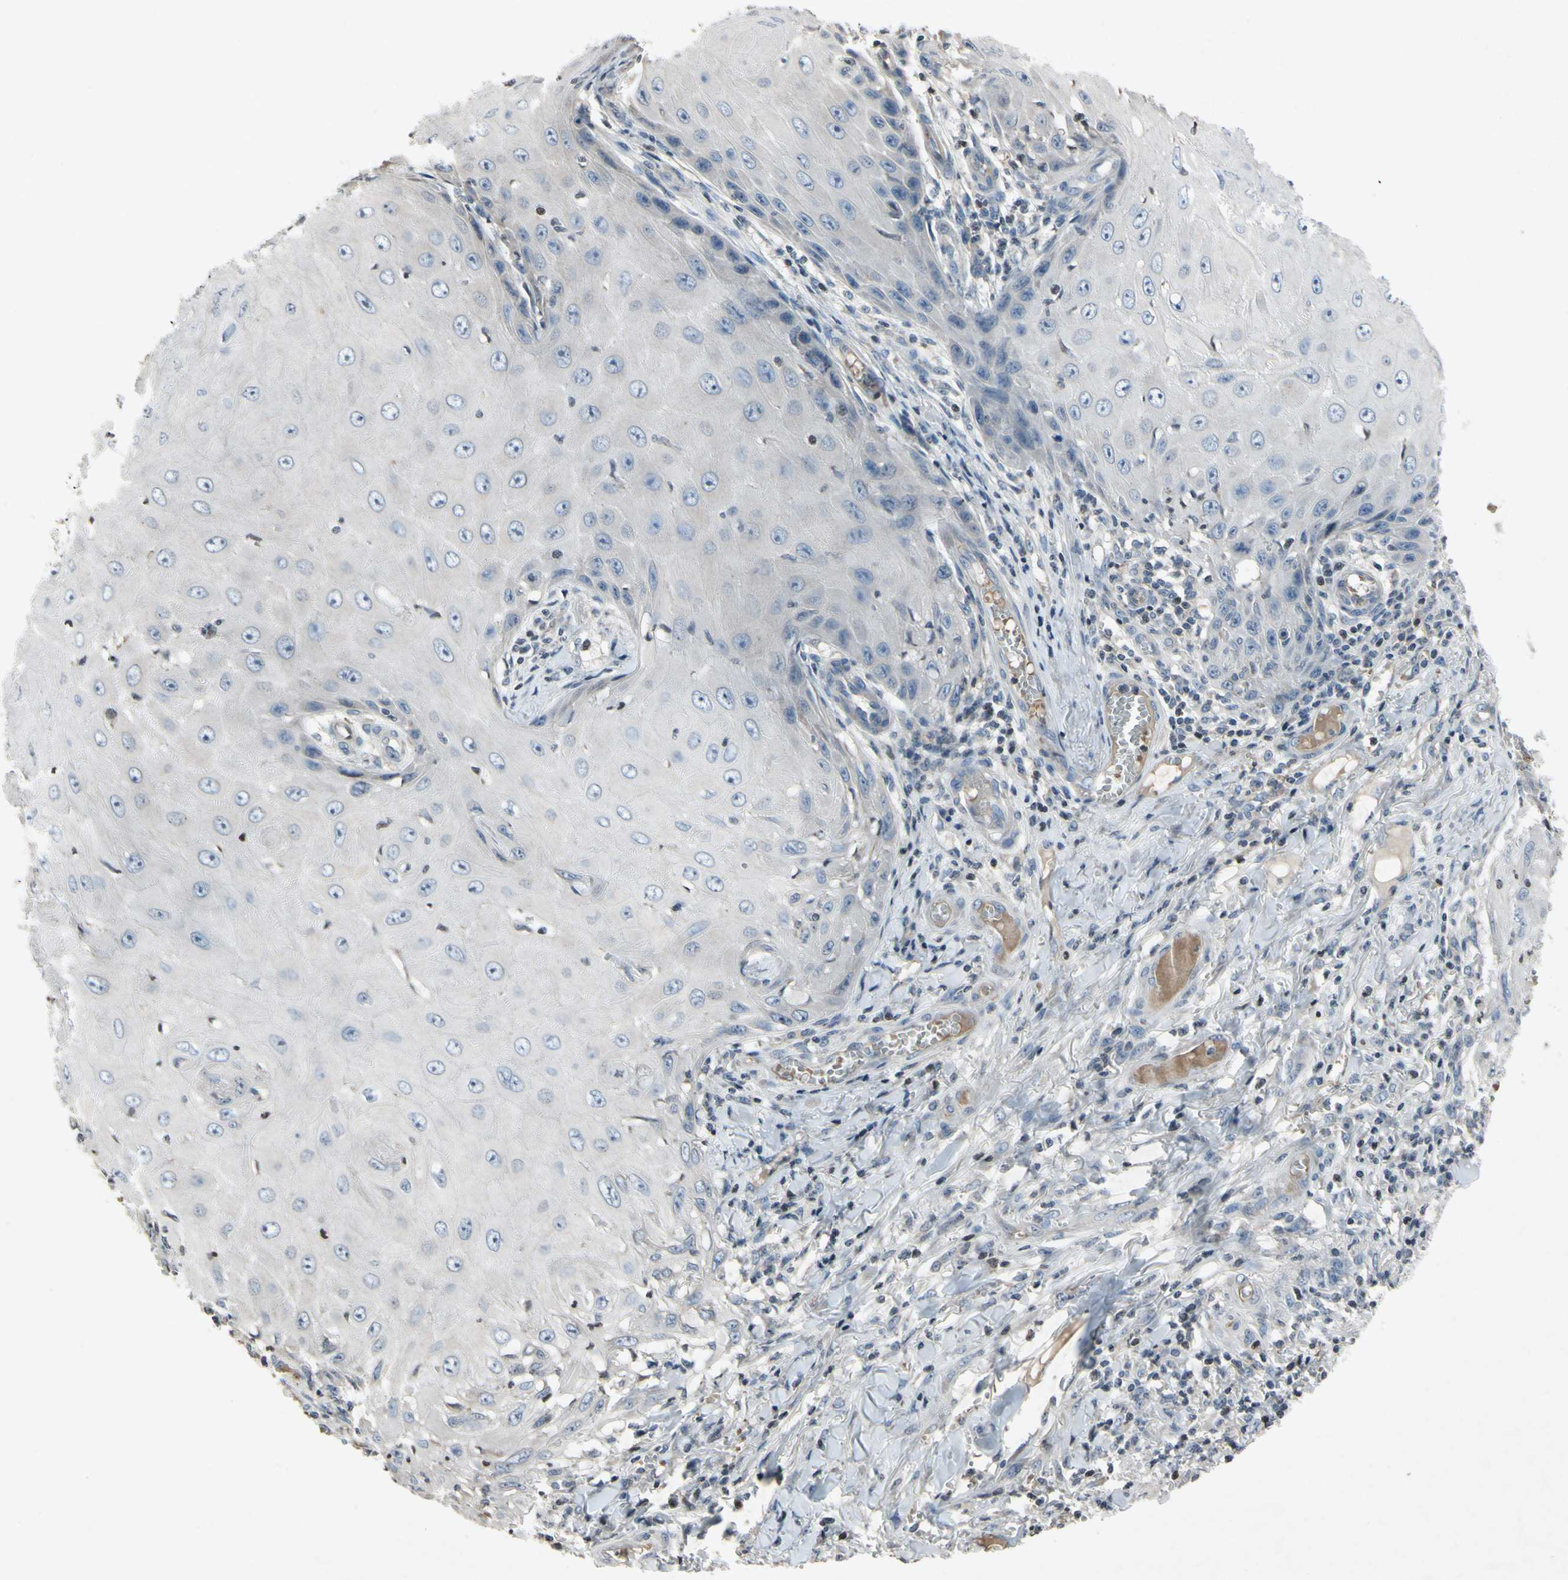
{"staining": {"intensity": "negative", "quantity": "none", "location": "none"}, "tissue": "skin cancer", "cell_type": "Tumor cells", "image_type": "cancer", "snomed": [{"axis": "morphology", "description": "Squamous cell carcinoma, NOS"}, {"axis": "topography", "description": "Skin"}], "caption": "Histopathology image shows no protein expression in tumor cells of squamous cell carcinoma (skin) tissue.", "gene": "ARG1", "patient": {"sex": "female", "age": 73}}